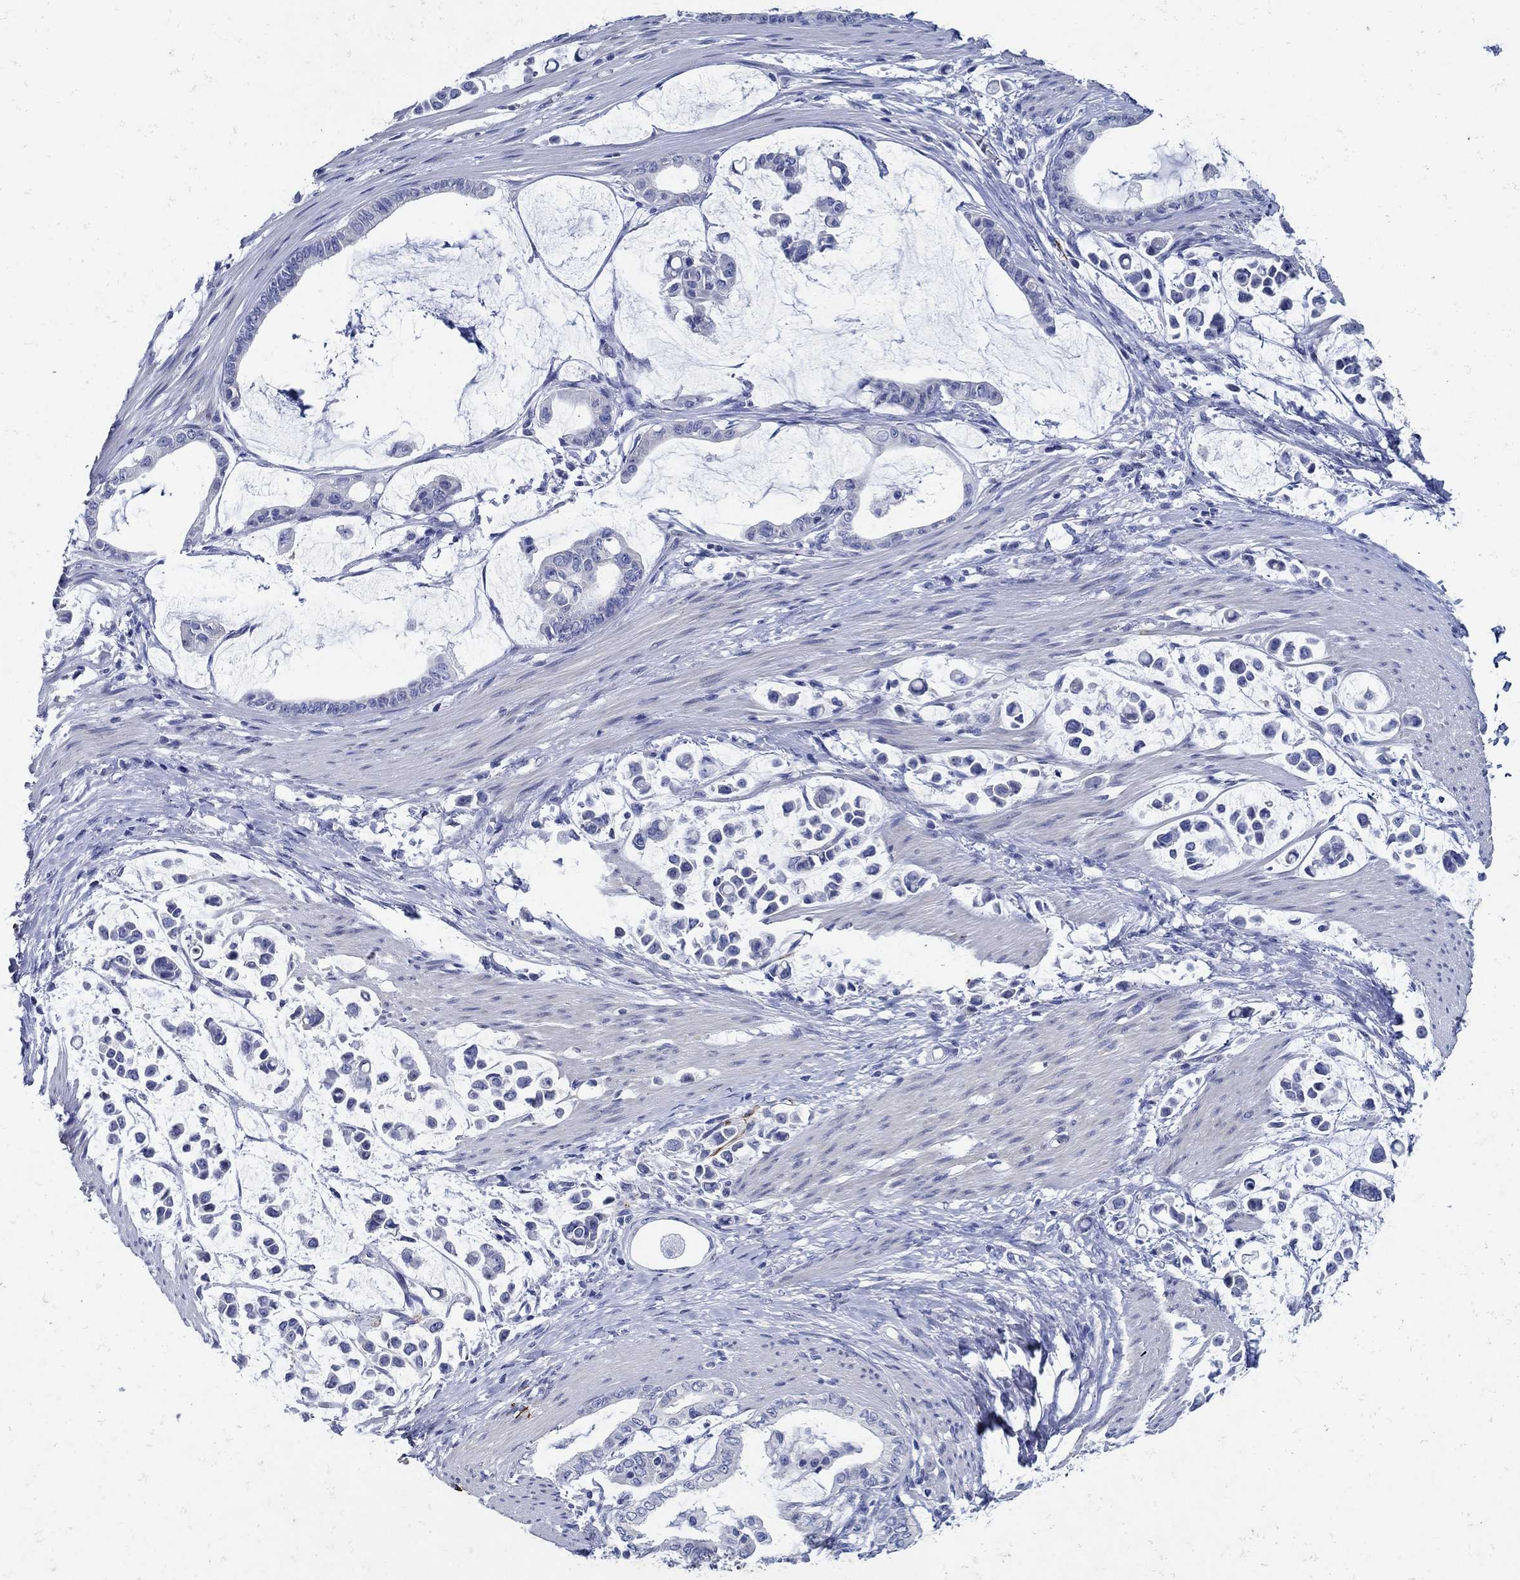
{"staining": {"intensity": "negative", "quantity": "none", "location": "none"}, "tissue": "stomach cancer", "cell_type": "Tumor cells", "image_type": "cancer", "snomed": [{"axis": "morphology", "description": "Adenocarcinoma, NOS"}, {"axis": "topography", "description": "Stomach"}], "caption": "A photomicrograph of human stomach cancer (adenocarcinoma) is negative for staining in tumor cells.", "gene": "NOS1", "patient": {"sex": "male", "age": 82}}